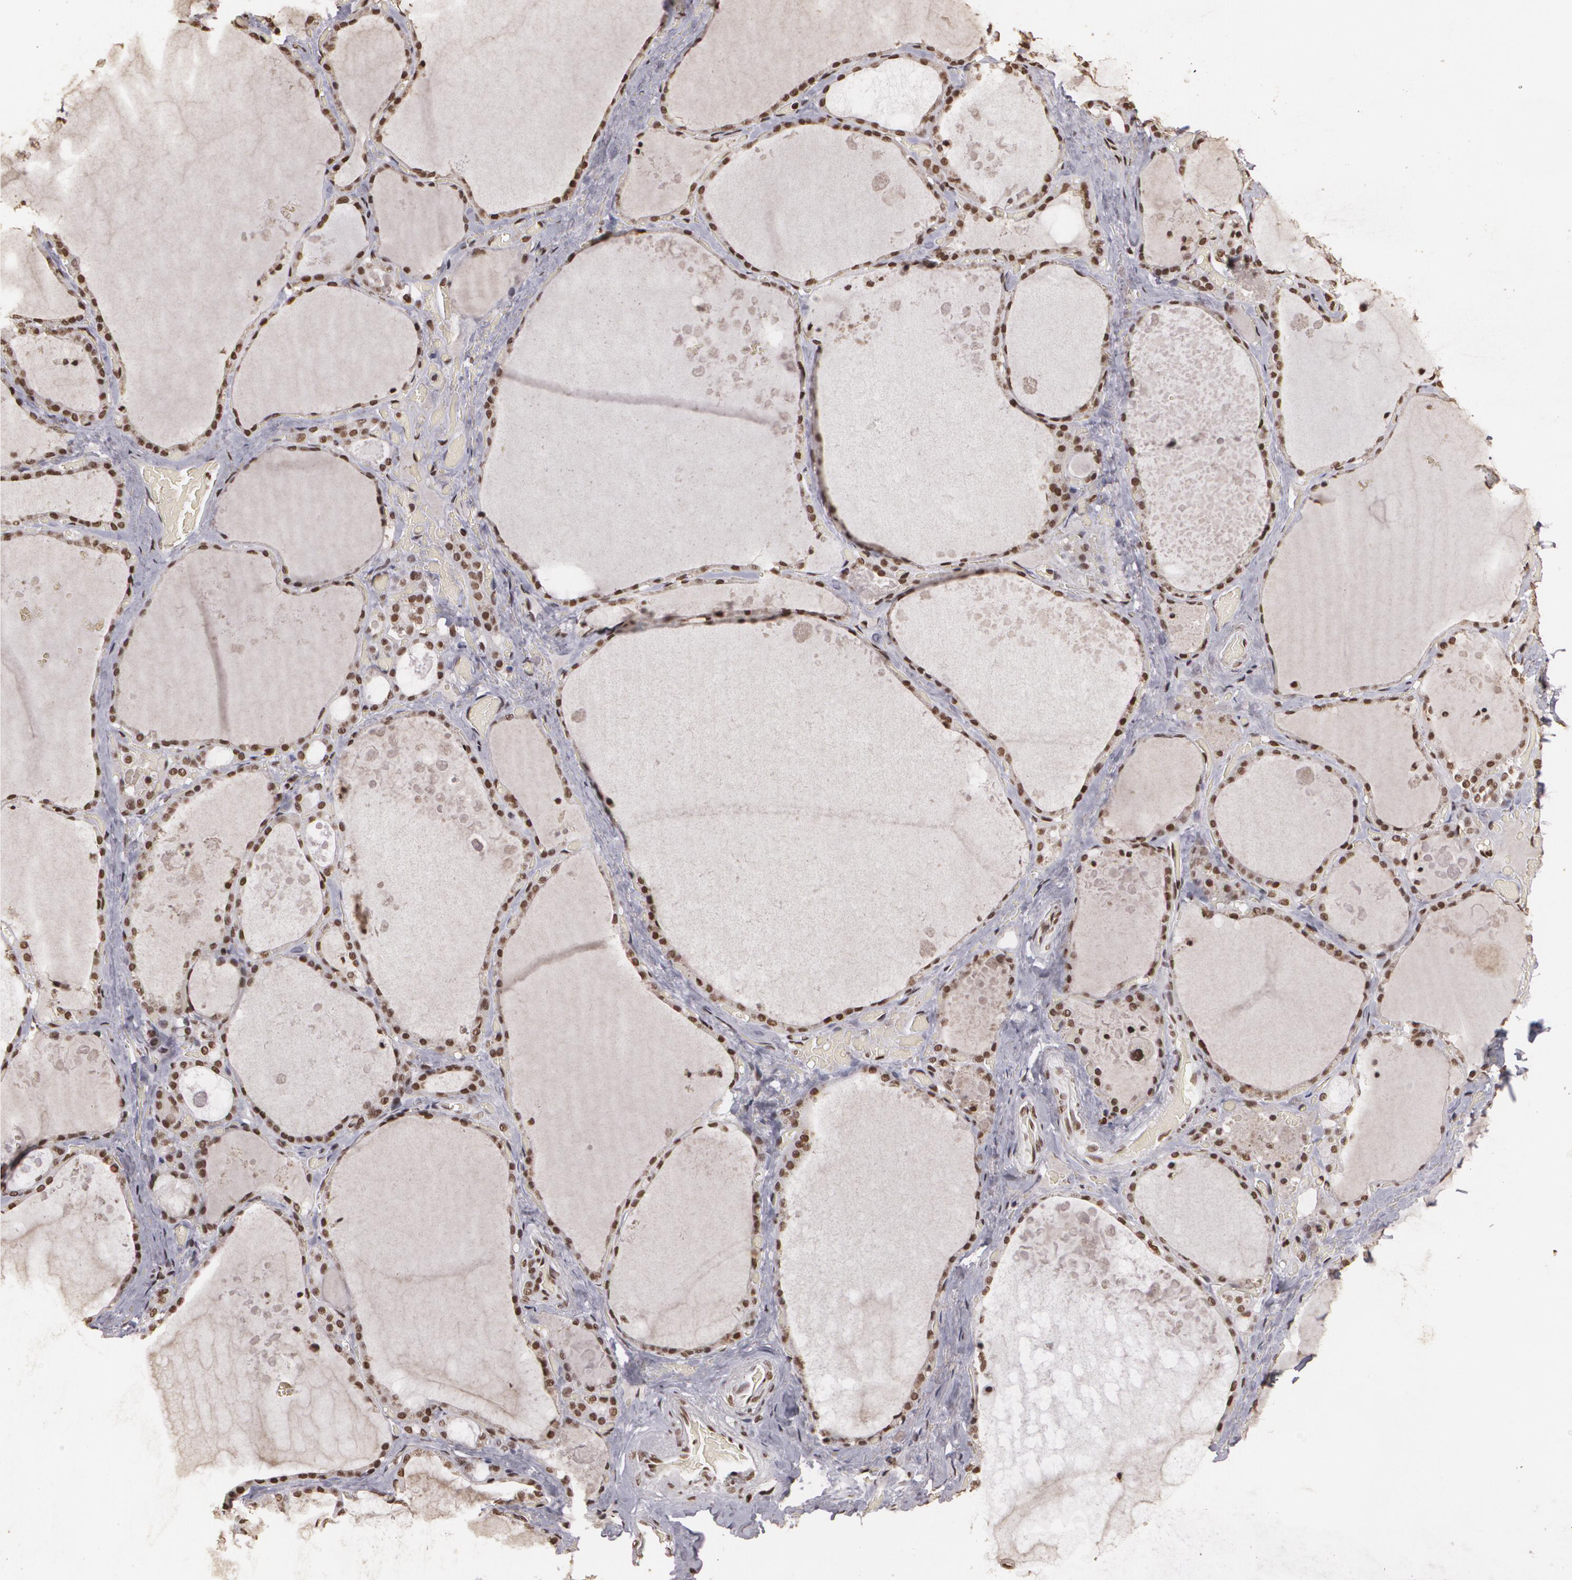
{"staining": {"intensity": "strong", "quantity": ">75%", "location": "nuclear"}, "tissue": "thyroid gland", "cell_type": "Glandular cells", "image_type": "normal", "snomed": [{"axis": "morphology", "description": "Normal tissue, NOS"}, {"axis": "topography", "description": "Thyroid gland"}], "caption": "About >75% of glandular cells in unremarkable human thyroid gland reveal strong nuclear protein expression as visualized by brown immunohistochemical staining.", "gene": "RCOR1", "patient": {"sex": "male", "age": 61}}